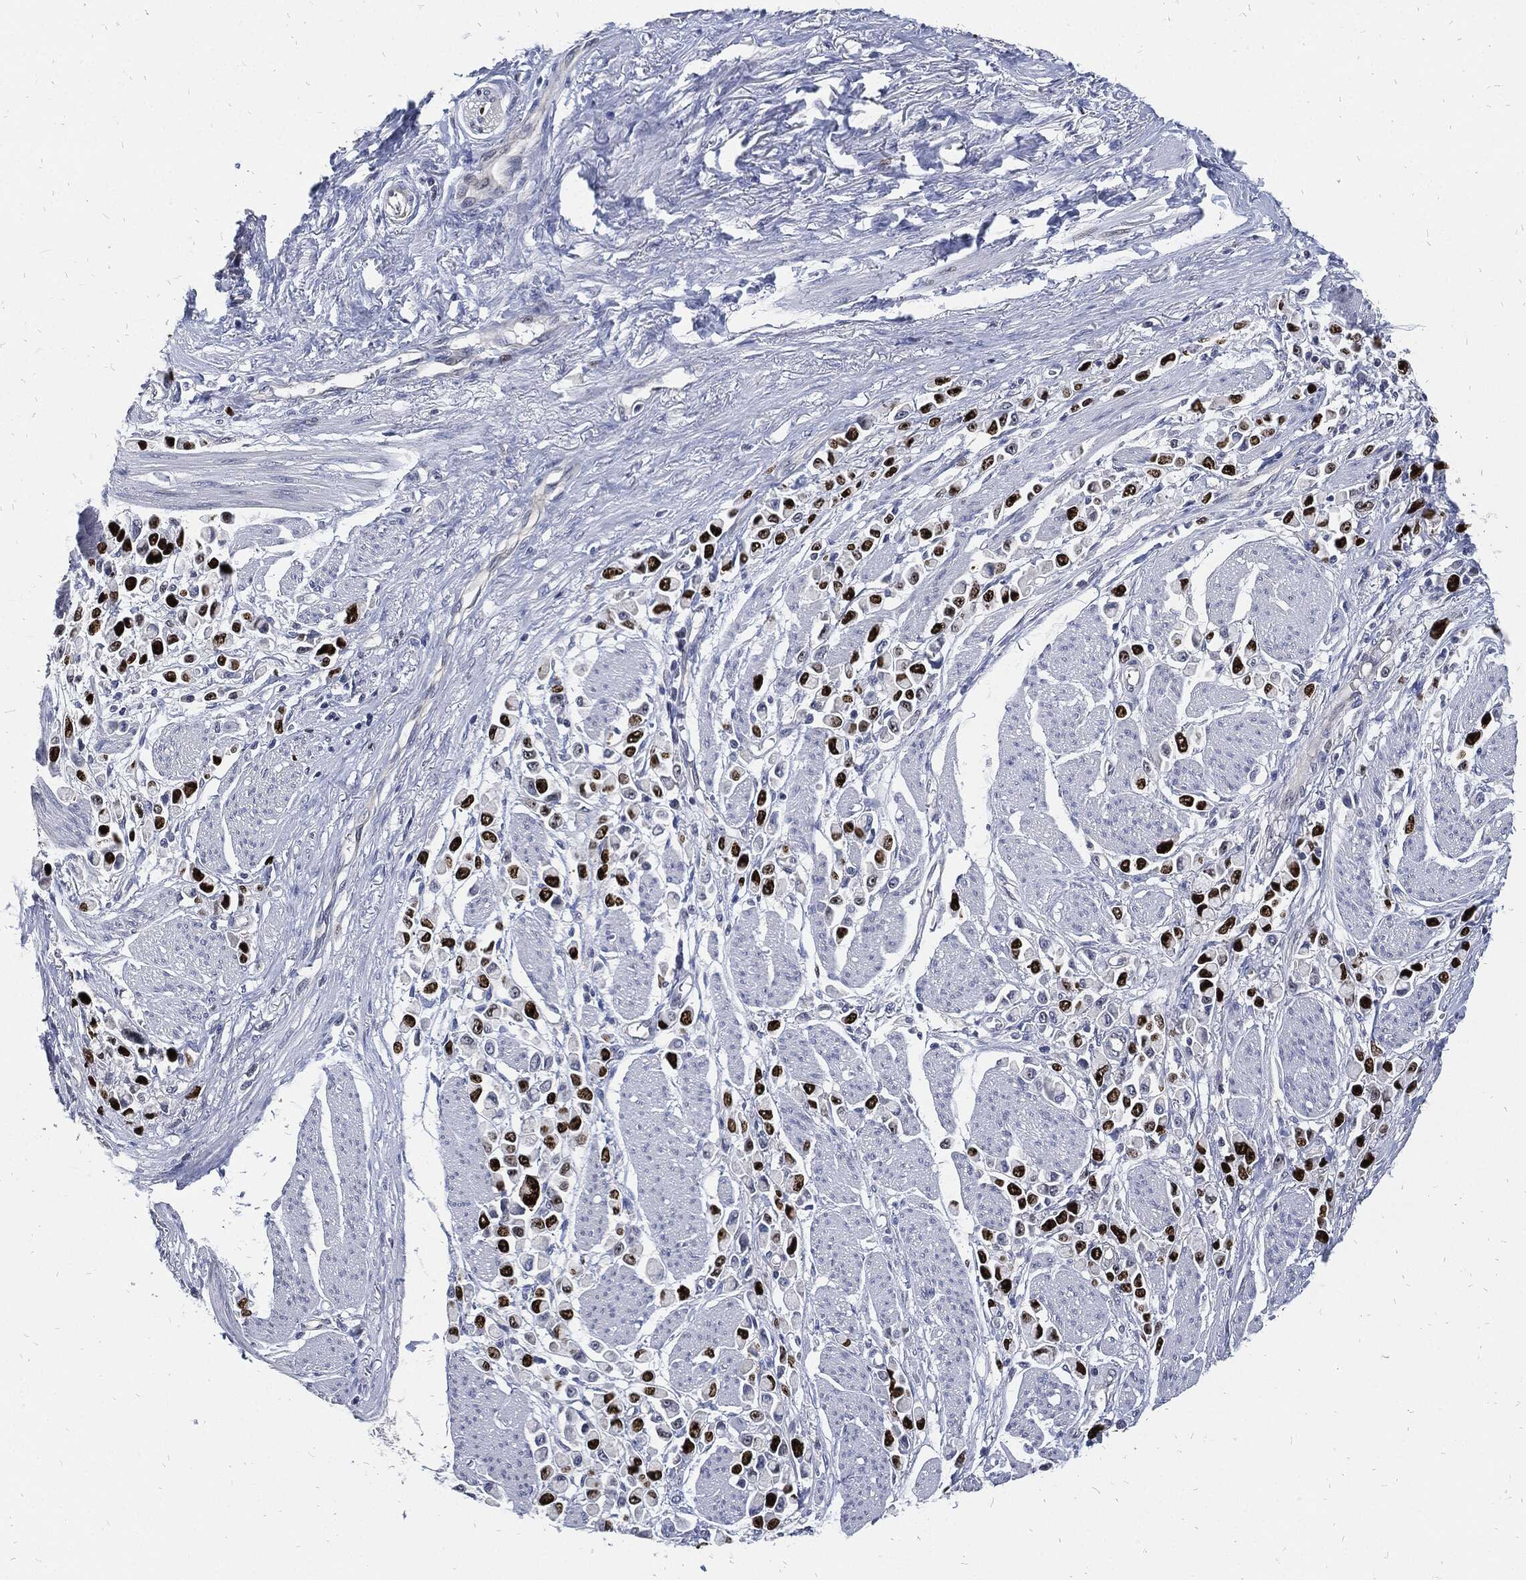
{"staining": {"intensity": "strong", "quantity": "25%-75%", "location": "nuclear"}, "tissue": "stomach cancer", "cell_type": "Tumor cells", "image_type": "cancer", "snomed": [{"axis": "morphology", "description": "Adenocarcinoma, NOS"}, {"axis": "topography", "description": "Stomach"}], "caption": "Strong nuclear positivity is present in approximately 25%-75% of tumor cells in stomach adenocarcinoma. The staining was performed using DAB (3,3'-diaminobenzidine) to visualize the protein expression in brown, while the nuclei were stained in blue with hematoxylin (Magnification: 20x).", "gene": "MKI67", "patient": {"sex": "female", "age": 81}}